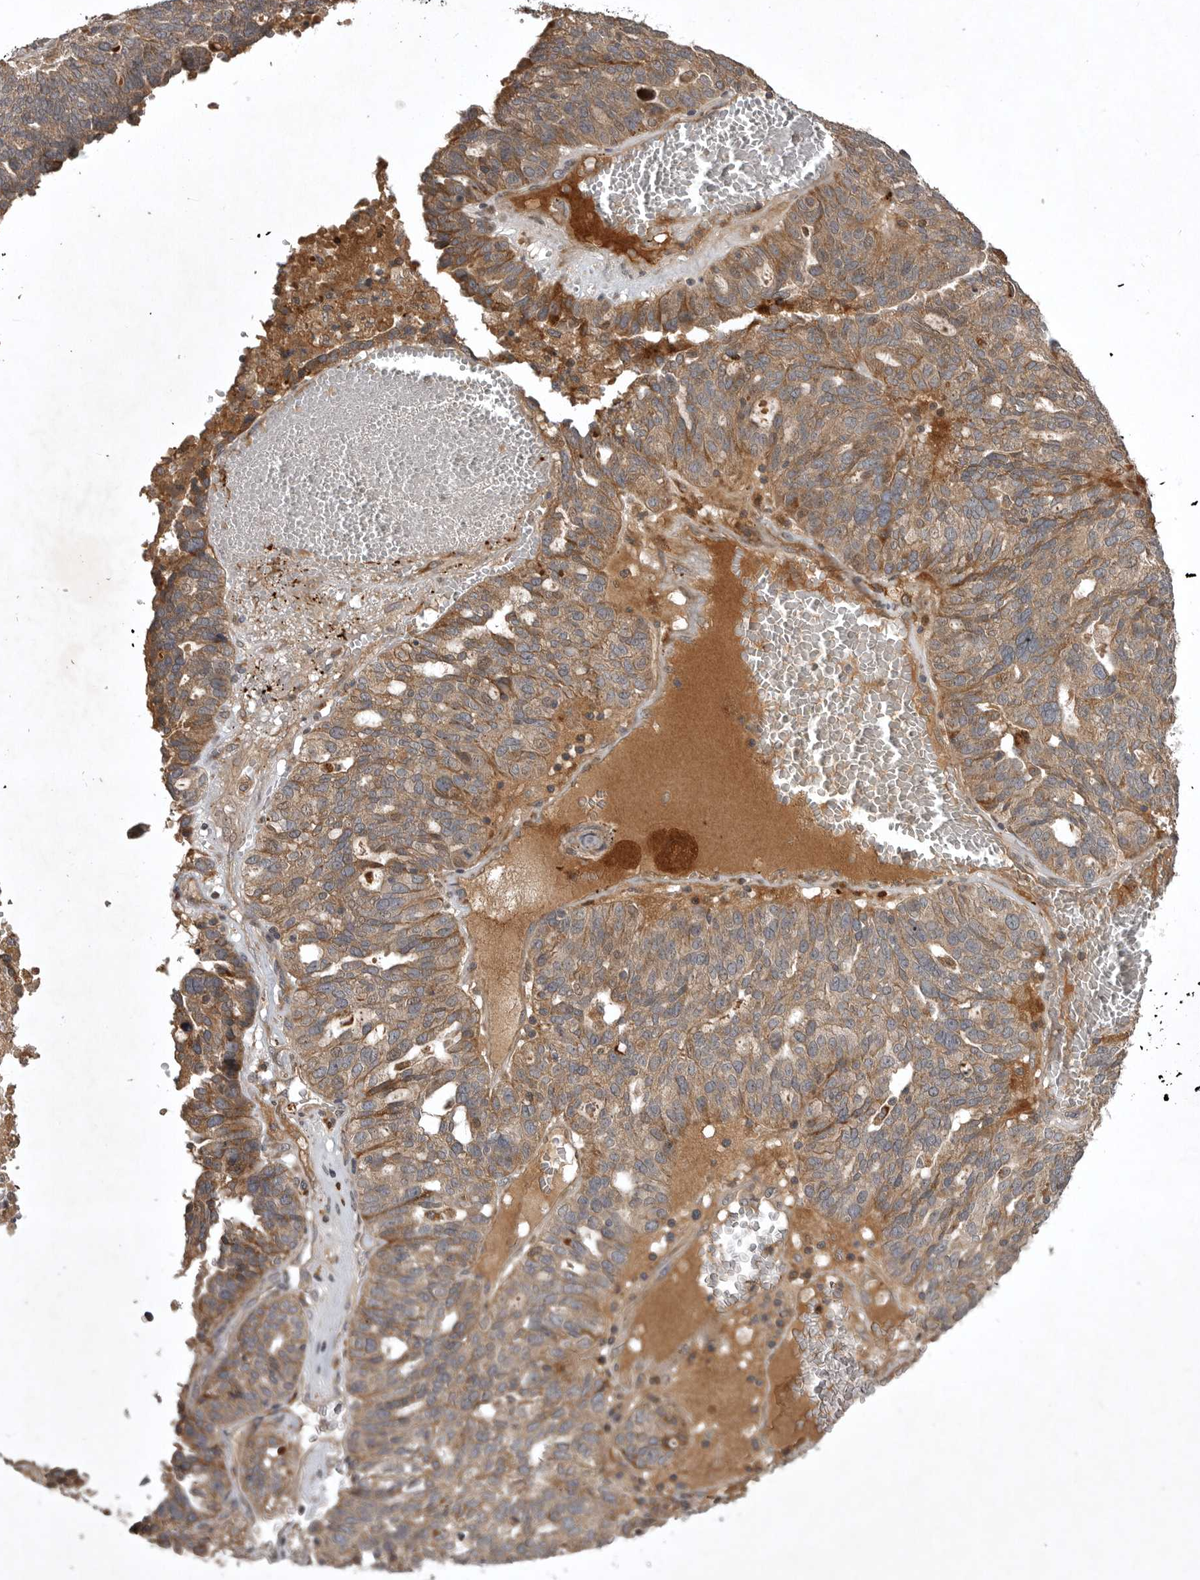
{"staining": {"intensity": "moderate", "quantity": ">75%", "location": "cytoplasmic/membranous"}, "tissue": "ovarian cancer", "cell_type": "Tumor cells", "image_type": "cancer", "snomed": [{"axis": "morphology", "description": "Cystadenocarcinoma, serous, NOS"}, {"axis": "topography", "description": "Ovary"}], "caption": "High-magnification brightfield microscopy of ovarian serous cystadenocarcinoma stained with DAB (brown) and counterstained with hematoxylin (blue). tumor cells exhibit moderate cytoplasmic/membranous positivity is present in about>75% of cells.", "gene": "GPR31", "patient": {"sex": "female", "age": 59}}